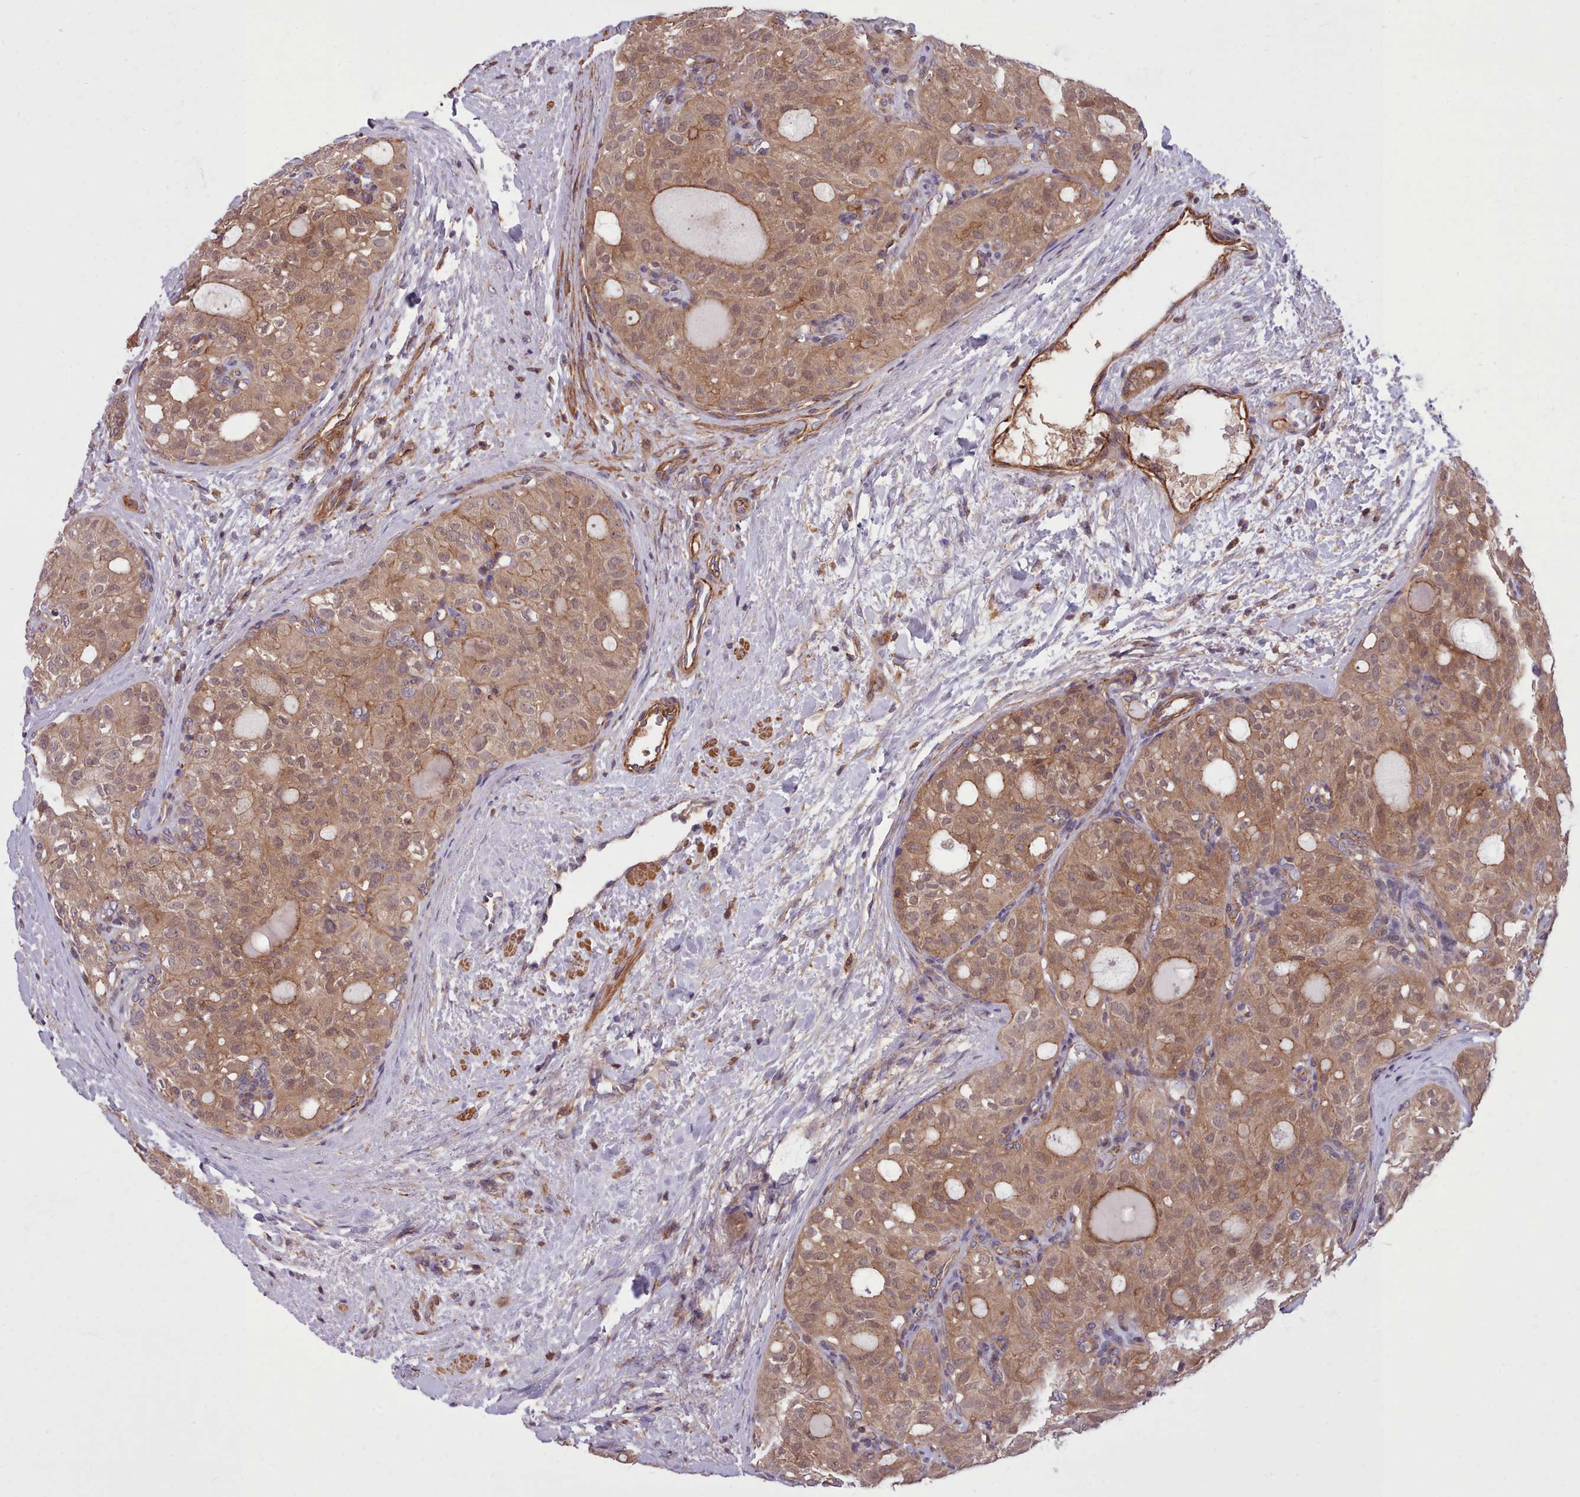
{"staining": {"intensity": "moderate", "quantity": ">75%", "location": "cytoplasmic/membranous"}, "tissue": "thyroid cancer", "cell_type": "Tumor cells", "image_type": "cancer", "snomed": [{"axis": "morphology", "description": "Follicular adenoma carcinoma, NOS"}, {"axis": "topography", "description": "Thyroid gland"}], "caption": "This is an image of immunohistochemistry staining of follicular adenoma carcinoma (thyroid), which shows moderate positivity in the cytoplasmic/membranous of tumor cells.", "gene": "STUB1", "patient": {"sex": "male", "age": 75}}